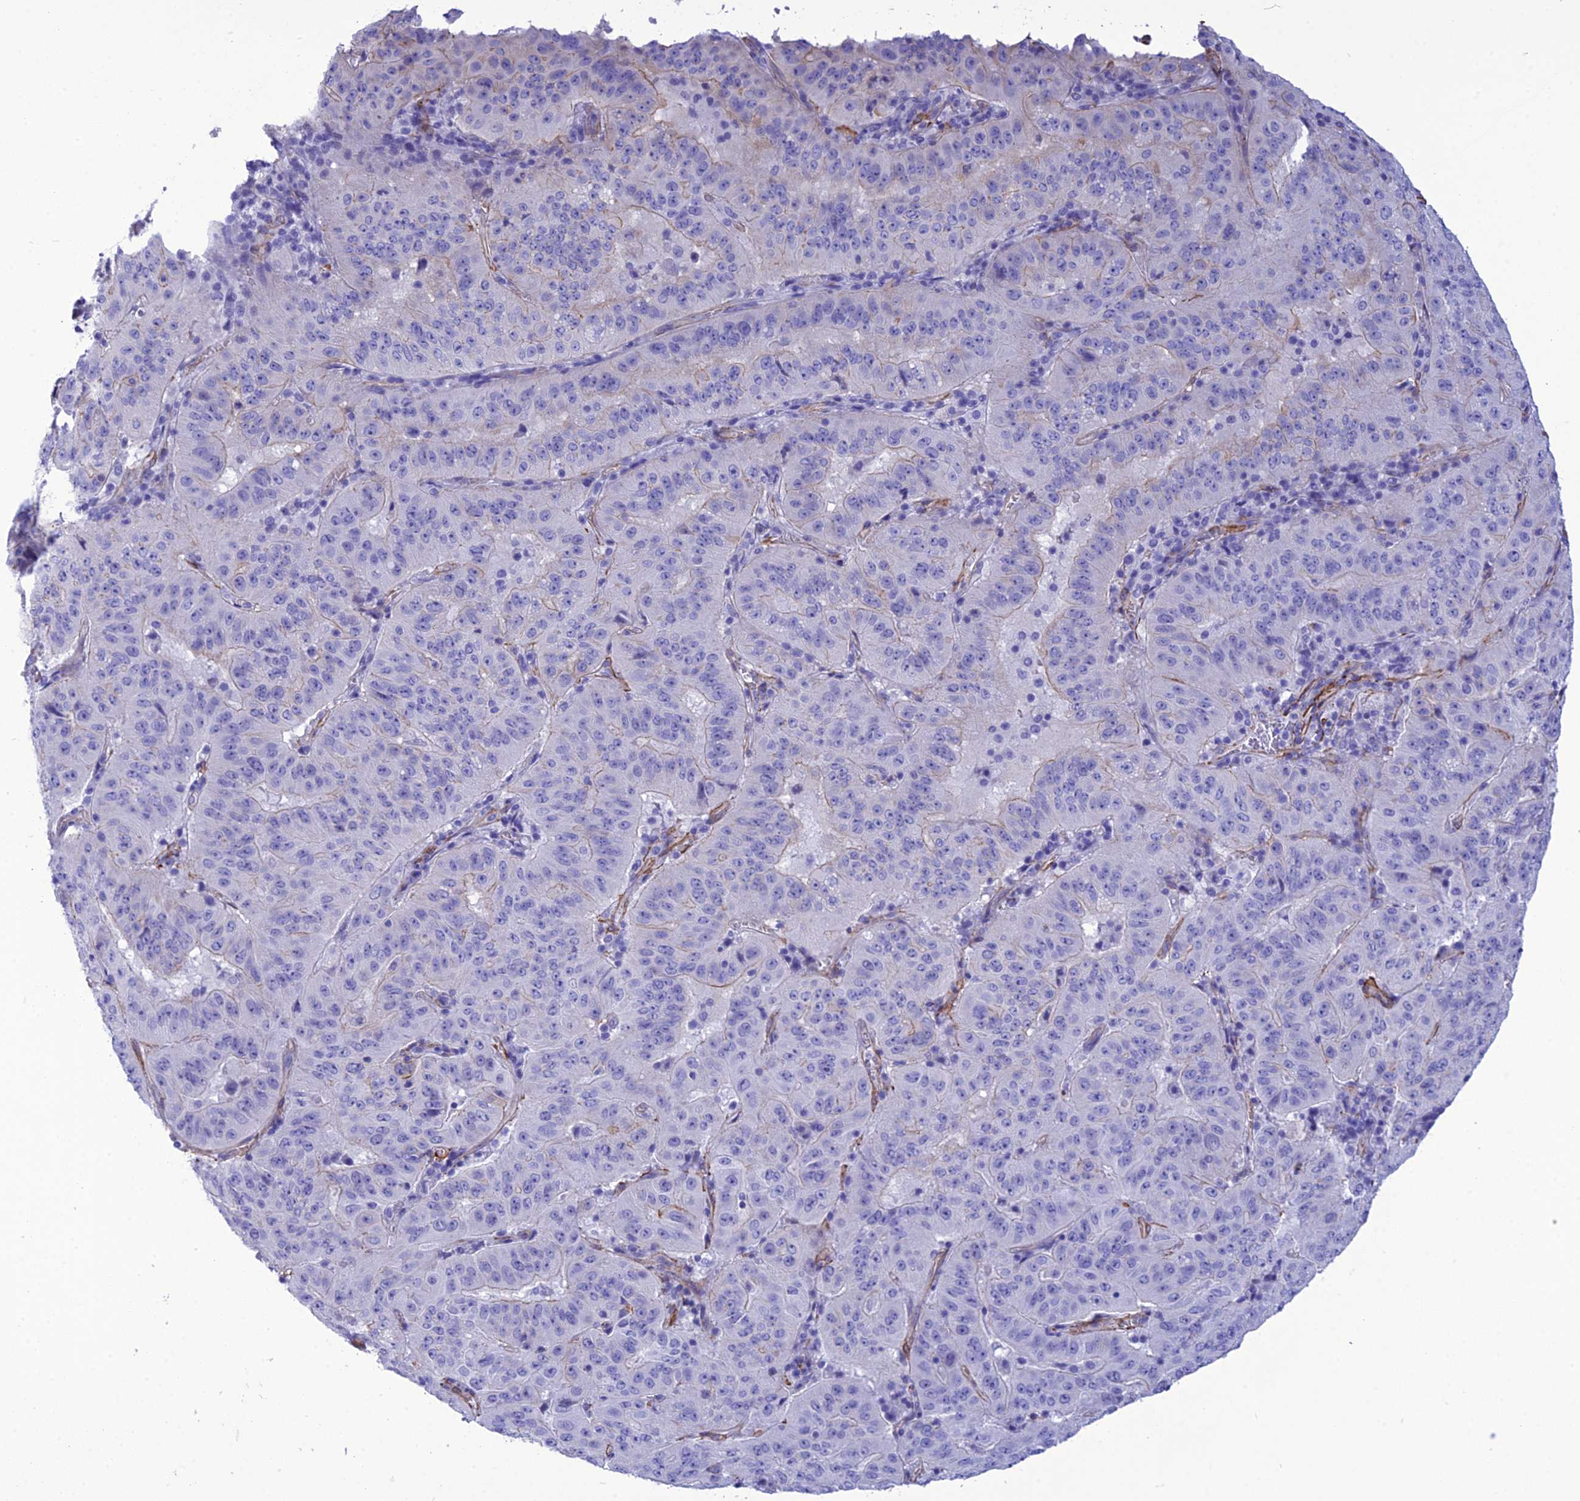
{"staining": {"intensity": "negative", "quantity": "none", "location": "none"}, "tissue": "pancreatic cancer", "cell_type": "Tumor cells", "image_type": "cancer", "snomed": [{"axis": "morphology", "description": "Adenocarcinoma, NOS"}, {"axis": "topography", "description": "Pancreas"}], "caption": "The photomicrograph exhibits no staining of tumor cells in pancreatic cancer. Nuclei are stained in blue.", "gene": "NKD1", "patient": {"sex": "male", "age": 63}}